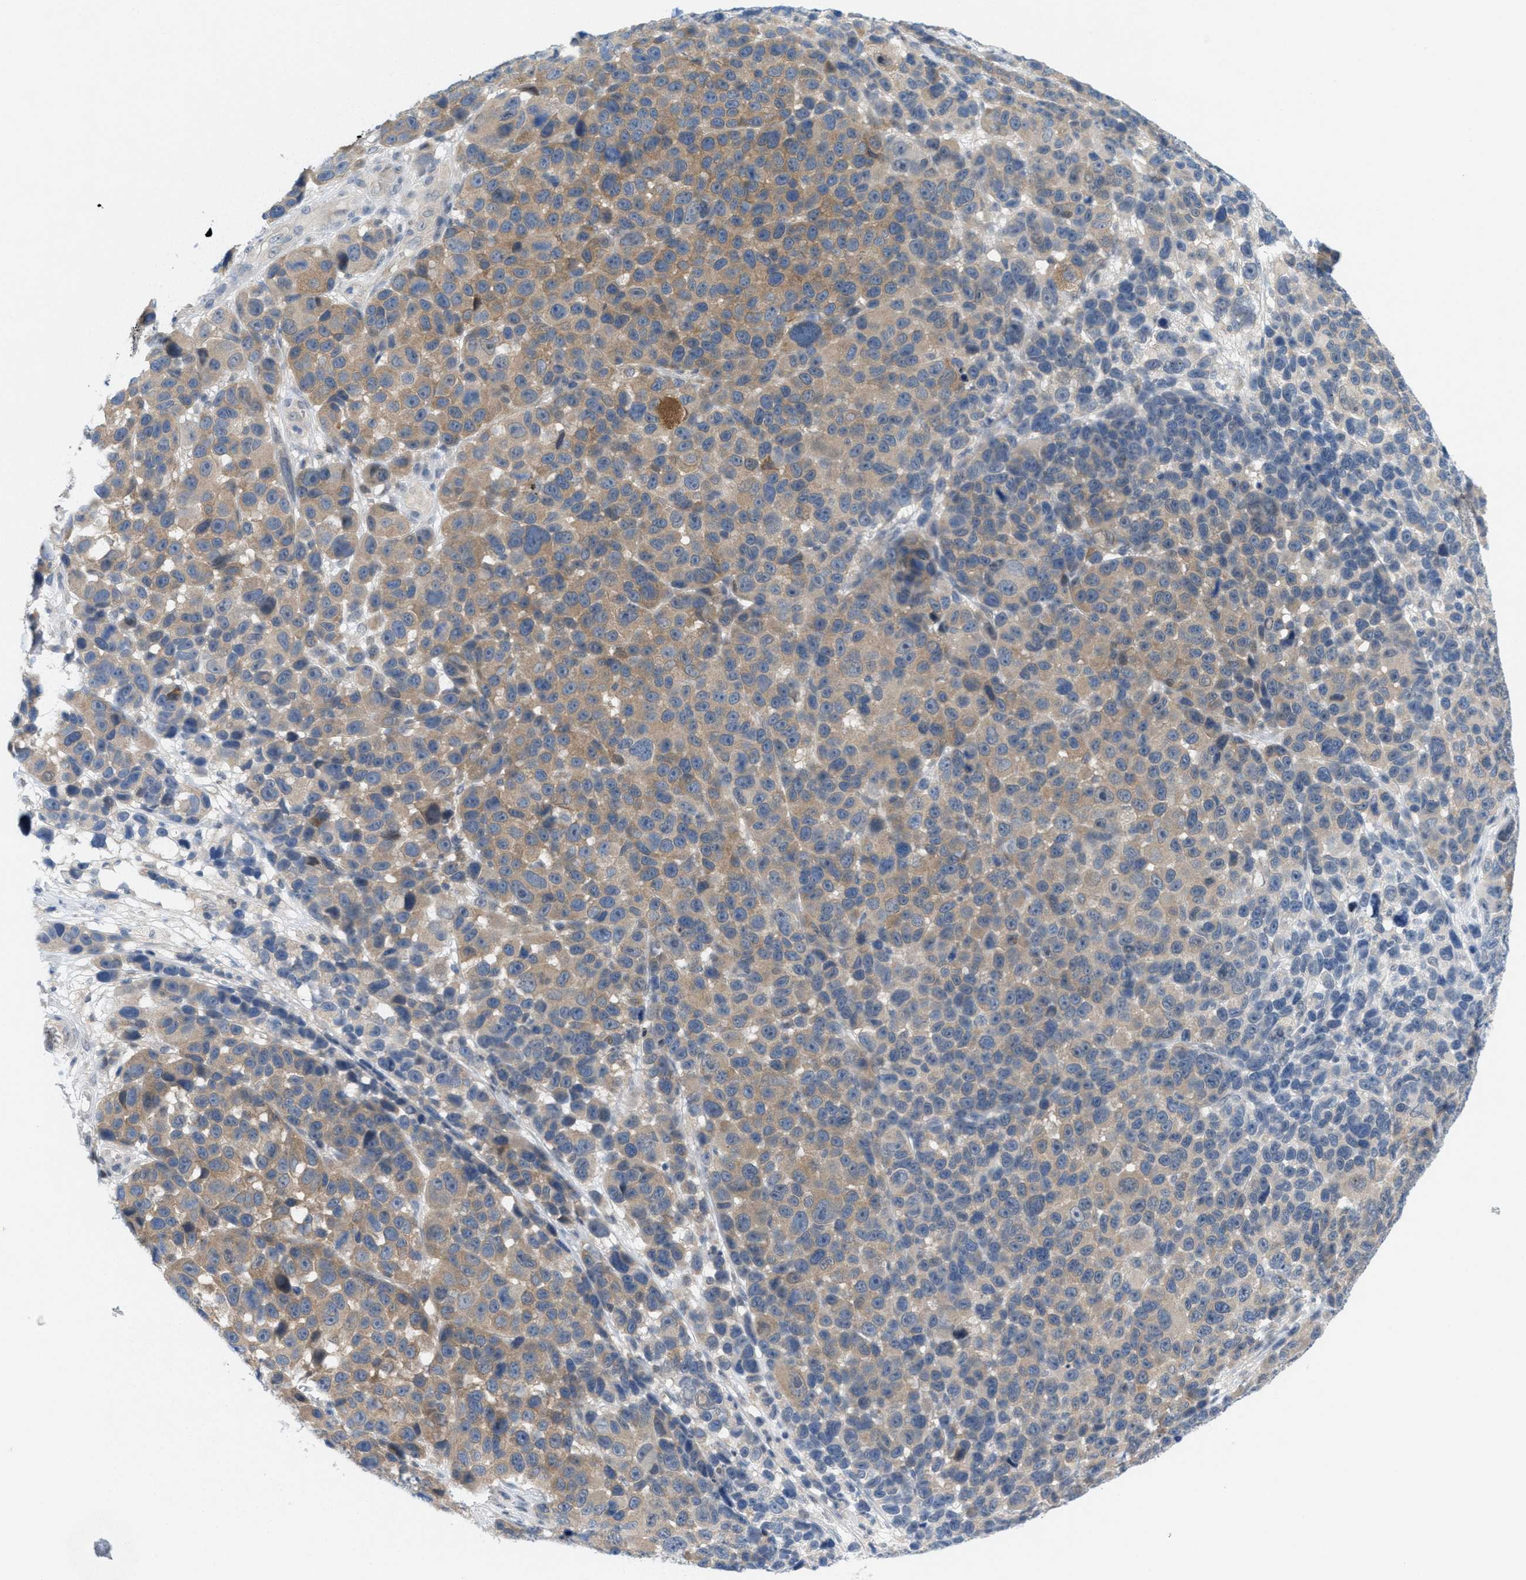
{"staining": {"intensity": "weak", "quantity": "25%-75%", "location": "cytoplasmic/membranous"}, "tissue": "melanoma", "cell_type": "Tumor cells", "image_type": "cancer", "snomed": [{"axis": "morphology", "description": "Malignant melanoma, NOS"}, {"axis": "topography", "description": "Skin"}], "caption": "Malignant melanoma was stained to show a protein in brown. There is low levels of weak cytoplasmic/membranous staining in approximately 25%-75% of tumor cells. The staining is performed using DAB (3,3'-diaminobenzidine) brown chromogen to label protein expression. The nuclei are counter-stained blue using hematoxylin.", "gene": "WIPI2", "patient": {"sex": "male", "age": 53}}